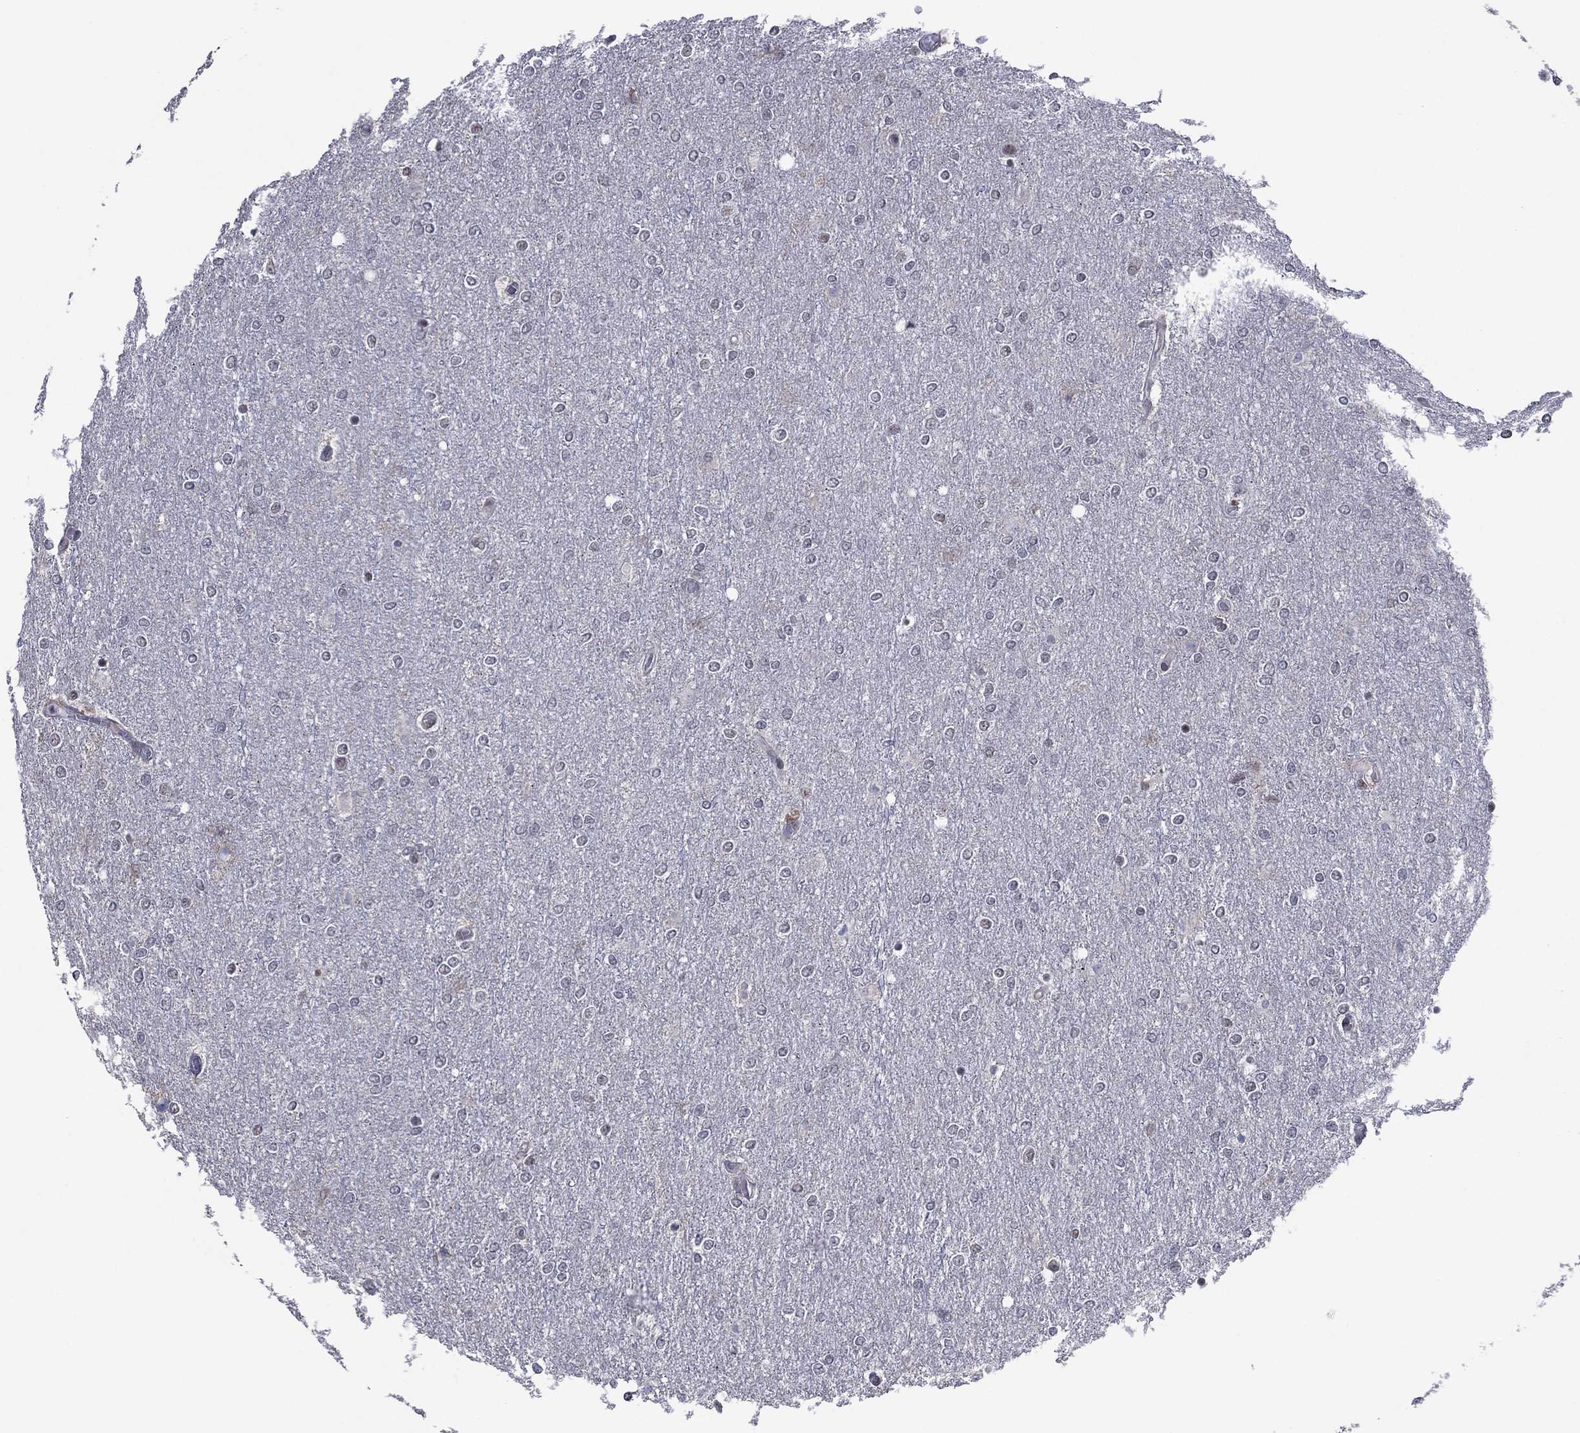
{"staining": {"intensity": "negative", "quantity": "none", "location": "none"}, "tissue": "glioma", "cell_type": "Tumor cells", "image_type": "cancer", "snomed": [{"axis": "morphology", "description": "Glioma, malignant, High grade"}, {"axis": "topography", "description": "Brain"}], "caption": "High-grade glioma (malignant) was stained to show a protein in brown. There is no significant positivity in tumor cells.", "gene": "CDCA5", "patient": {"sex": "female", "age": 61}}